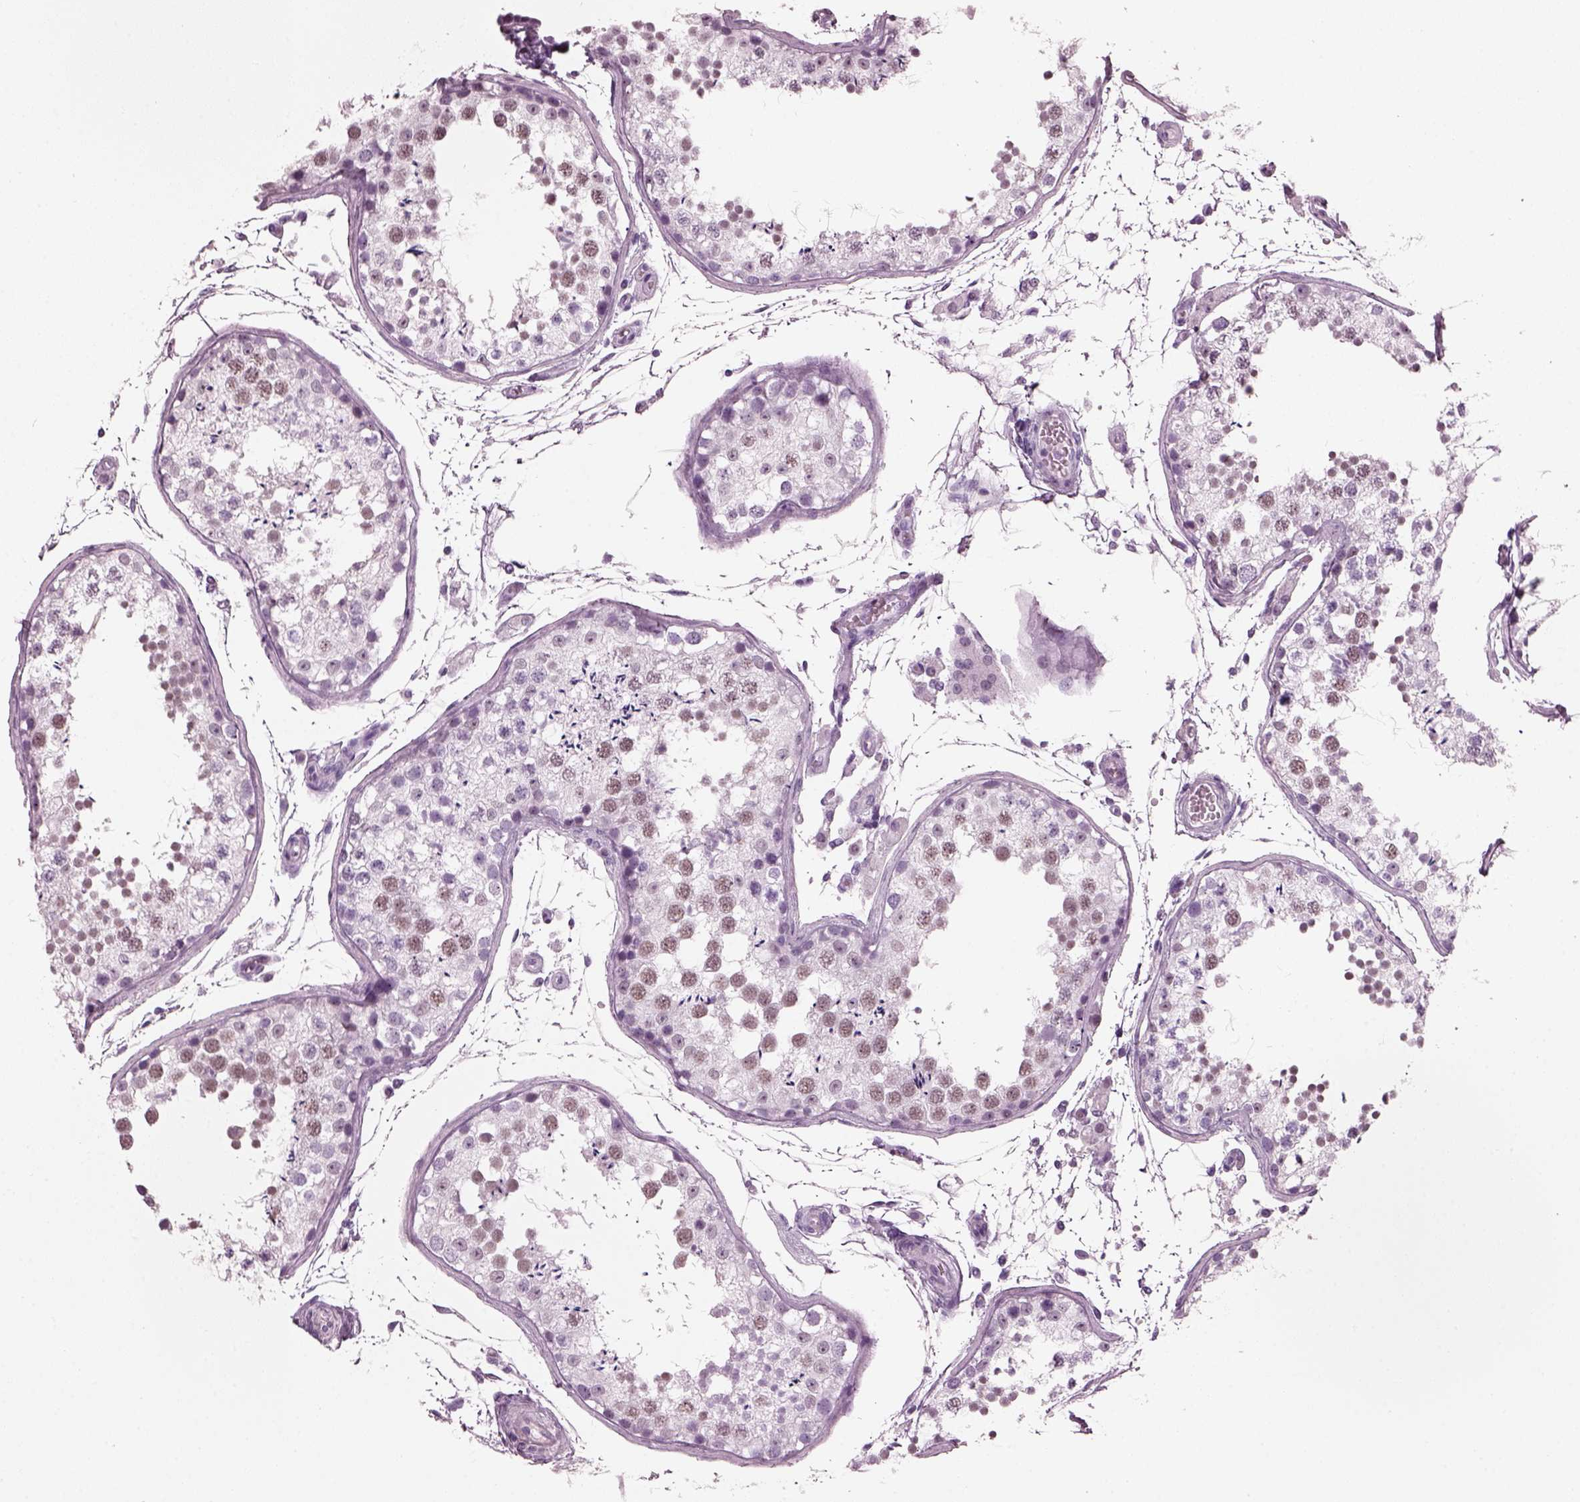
{"staining": {"intensity": "weak", "quantity": "25%-75%", "location": "nuclear"}, "tissue": "testis", "cell_type": "Cells in seminiferous ducts", "image_type": "normal", "snomed": [{"axis": "morphology", "description": "Normal tissue, NOS"}, {"axis": "topography", "description": "Testis"}], "caption": "Weak nuclear expression for a protein is seen in about 25%-75% of cells in seminiferous ducts of normal testis using immunohistochemistry (IHC).", "gene": "KRTAP3", "patient": {"sex": "male", "age": 29}}